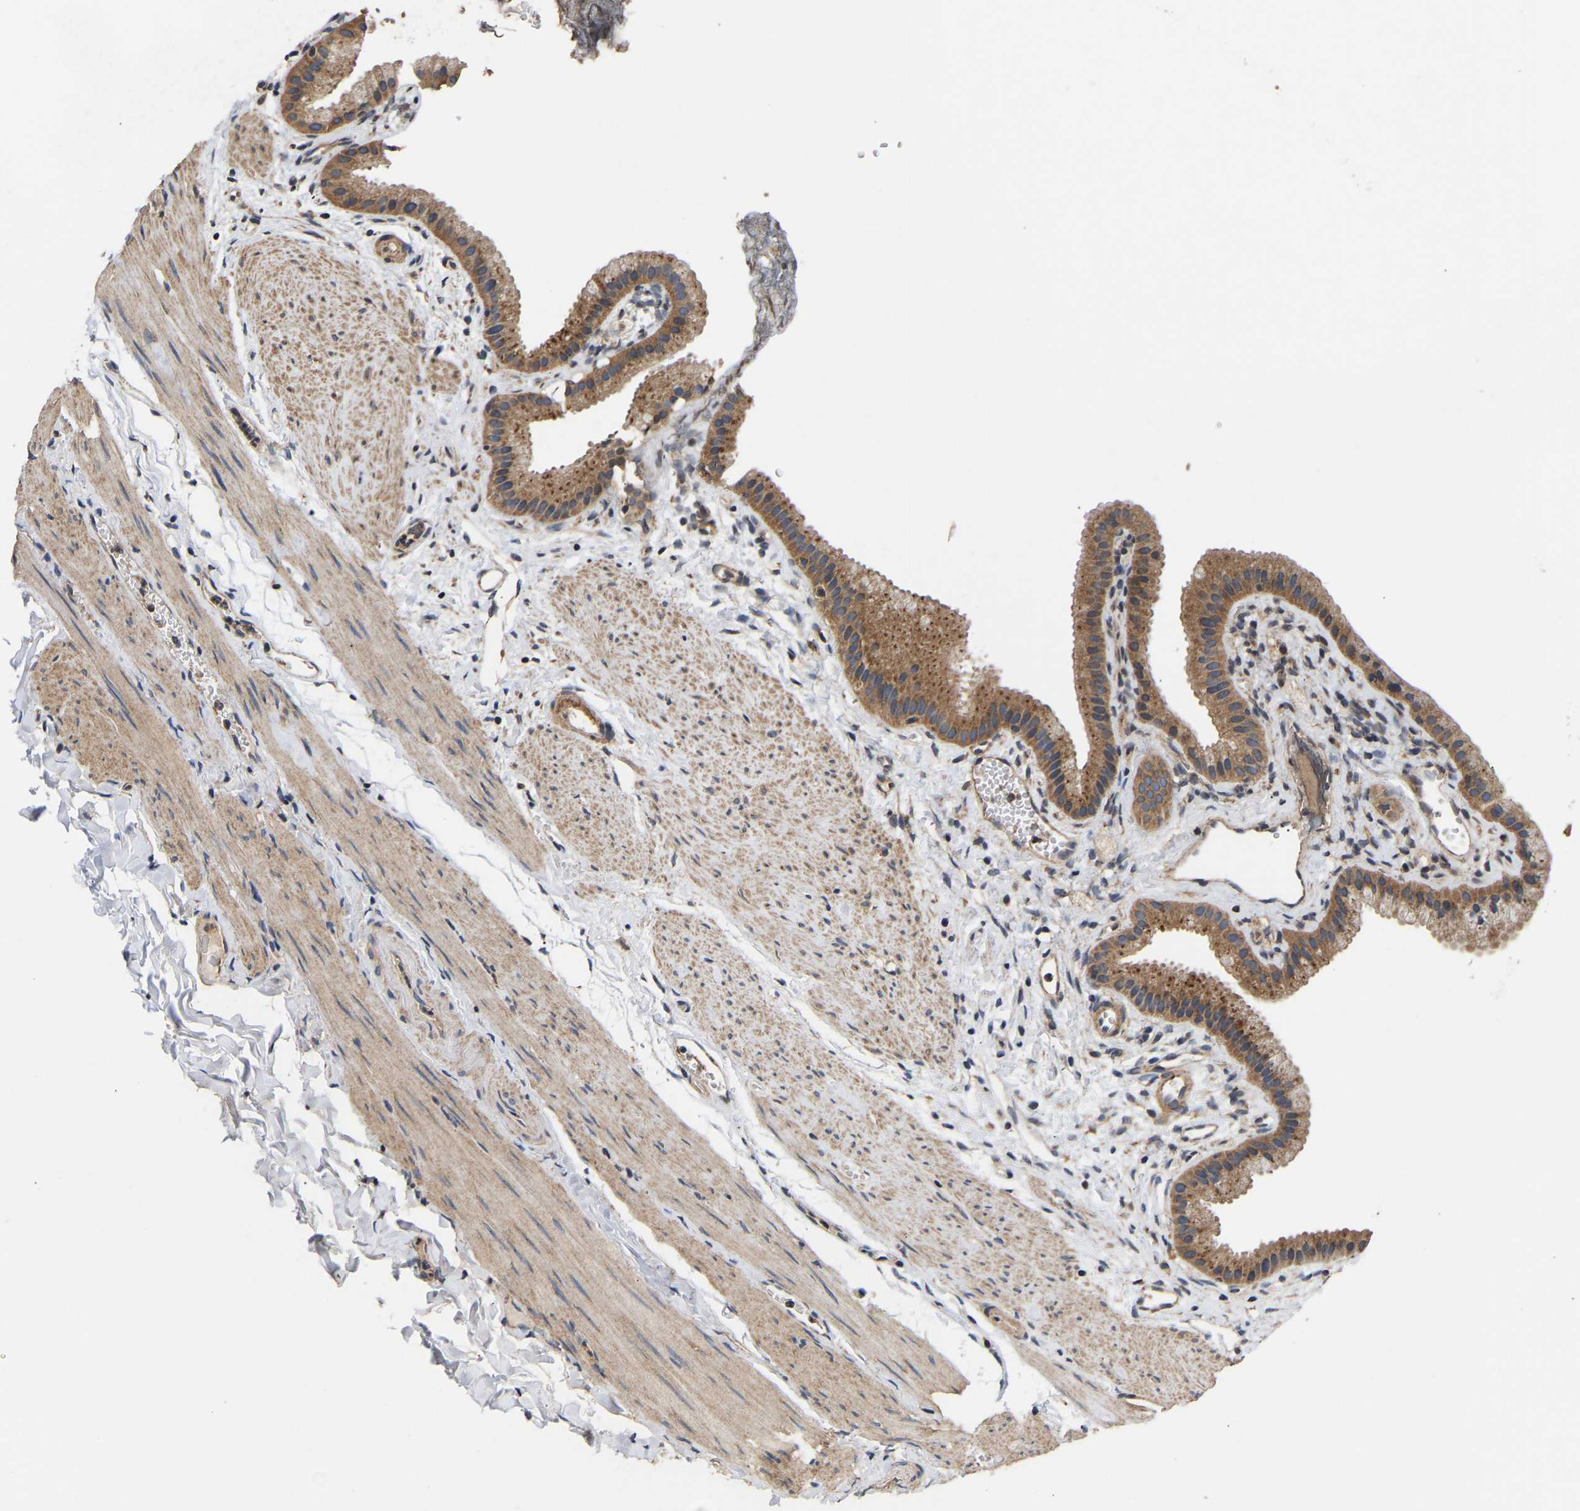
{"staining": {"intensity": "moderate", "quantity": ">75%", "location": "cytoplasmic/membranous"}, "tissue": "gallbladder", "cell_type": "Glandular cells", "image_type": "normal", "snomed": [{"axis": "morphology", "description": "Normal tissue, NOS"}, {"axis": "topography", "description": "Gallbladder"}], "caption": "A high-resolution histopathology image shows IHC staining of normal gallbladder, which exhibits moderate cytoplasmic/membranous staining in approximately >75% of glandular cells. The protein of interest is shown in brown color, while the nuclei are stained blue.", "gene": "AIMP2", "patient": {"sex": "female", "age": 64}}